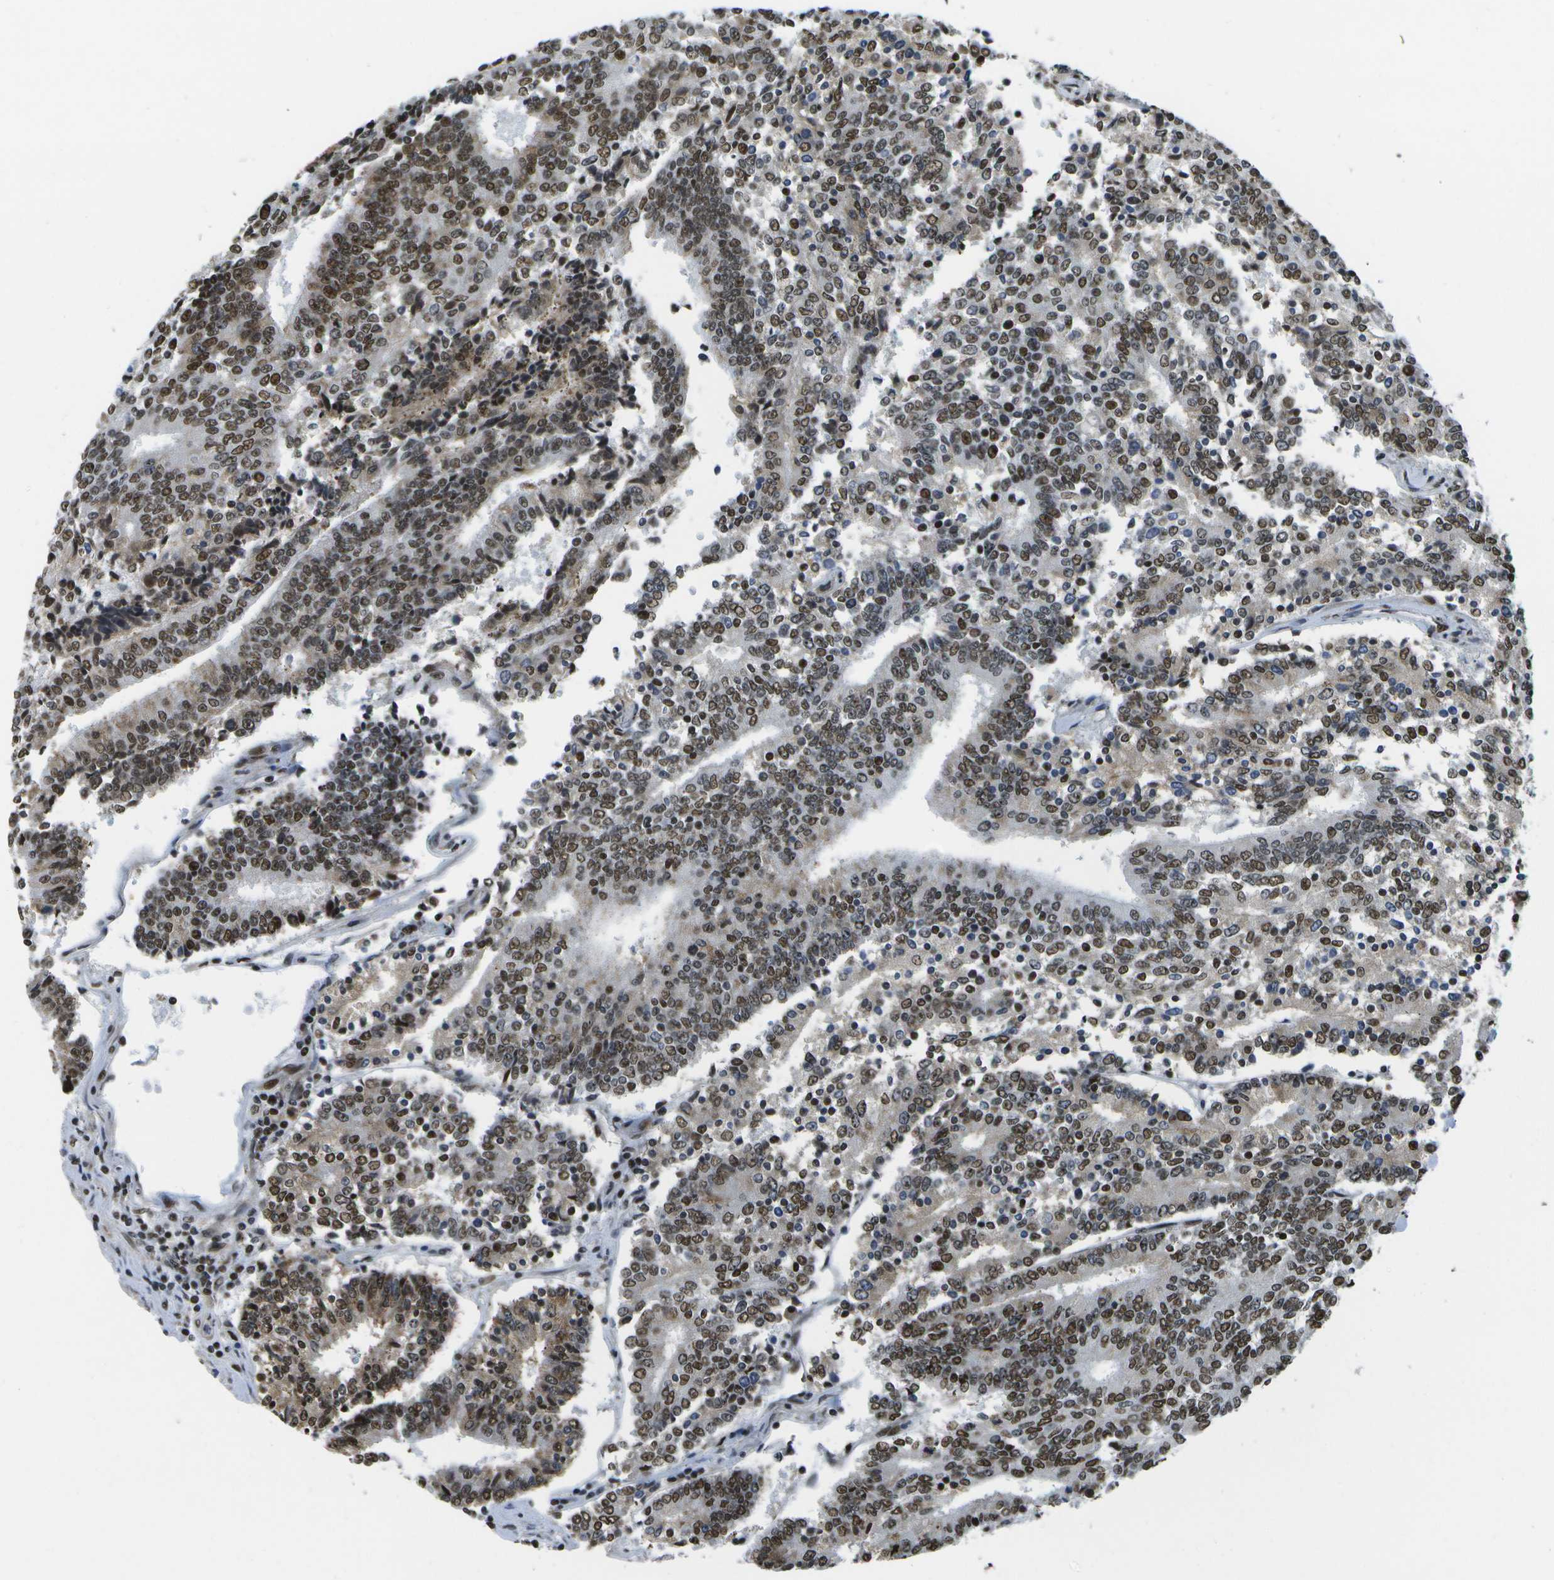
{"staining": {"intensity": "strong", "quantity": ">75%", "location": "nuclear"}, "tissue": "prostate cancer", "cell_type": "Tumor cells", "image_type": "cancer", "snomed": [{"axis": "morphology", "description": "Normal tissue, NOS"}, {"axis": "morphology", "description": "Adenocarcinoma, High grade"}, {"axis": "topography", "description": "Prostate"}, {"axis": "topography", "description": "Seminal veicle"}], "caption": "Prostate cancer stained for a protein demonstrates strong nuclear positivity in tumor cells.", "gene": "NSRP1", "patient": {"sex": "male", "age": 55}}